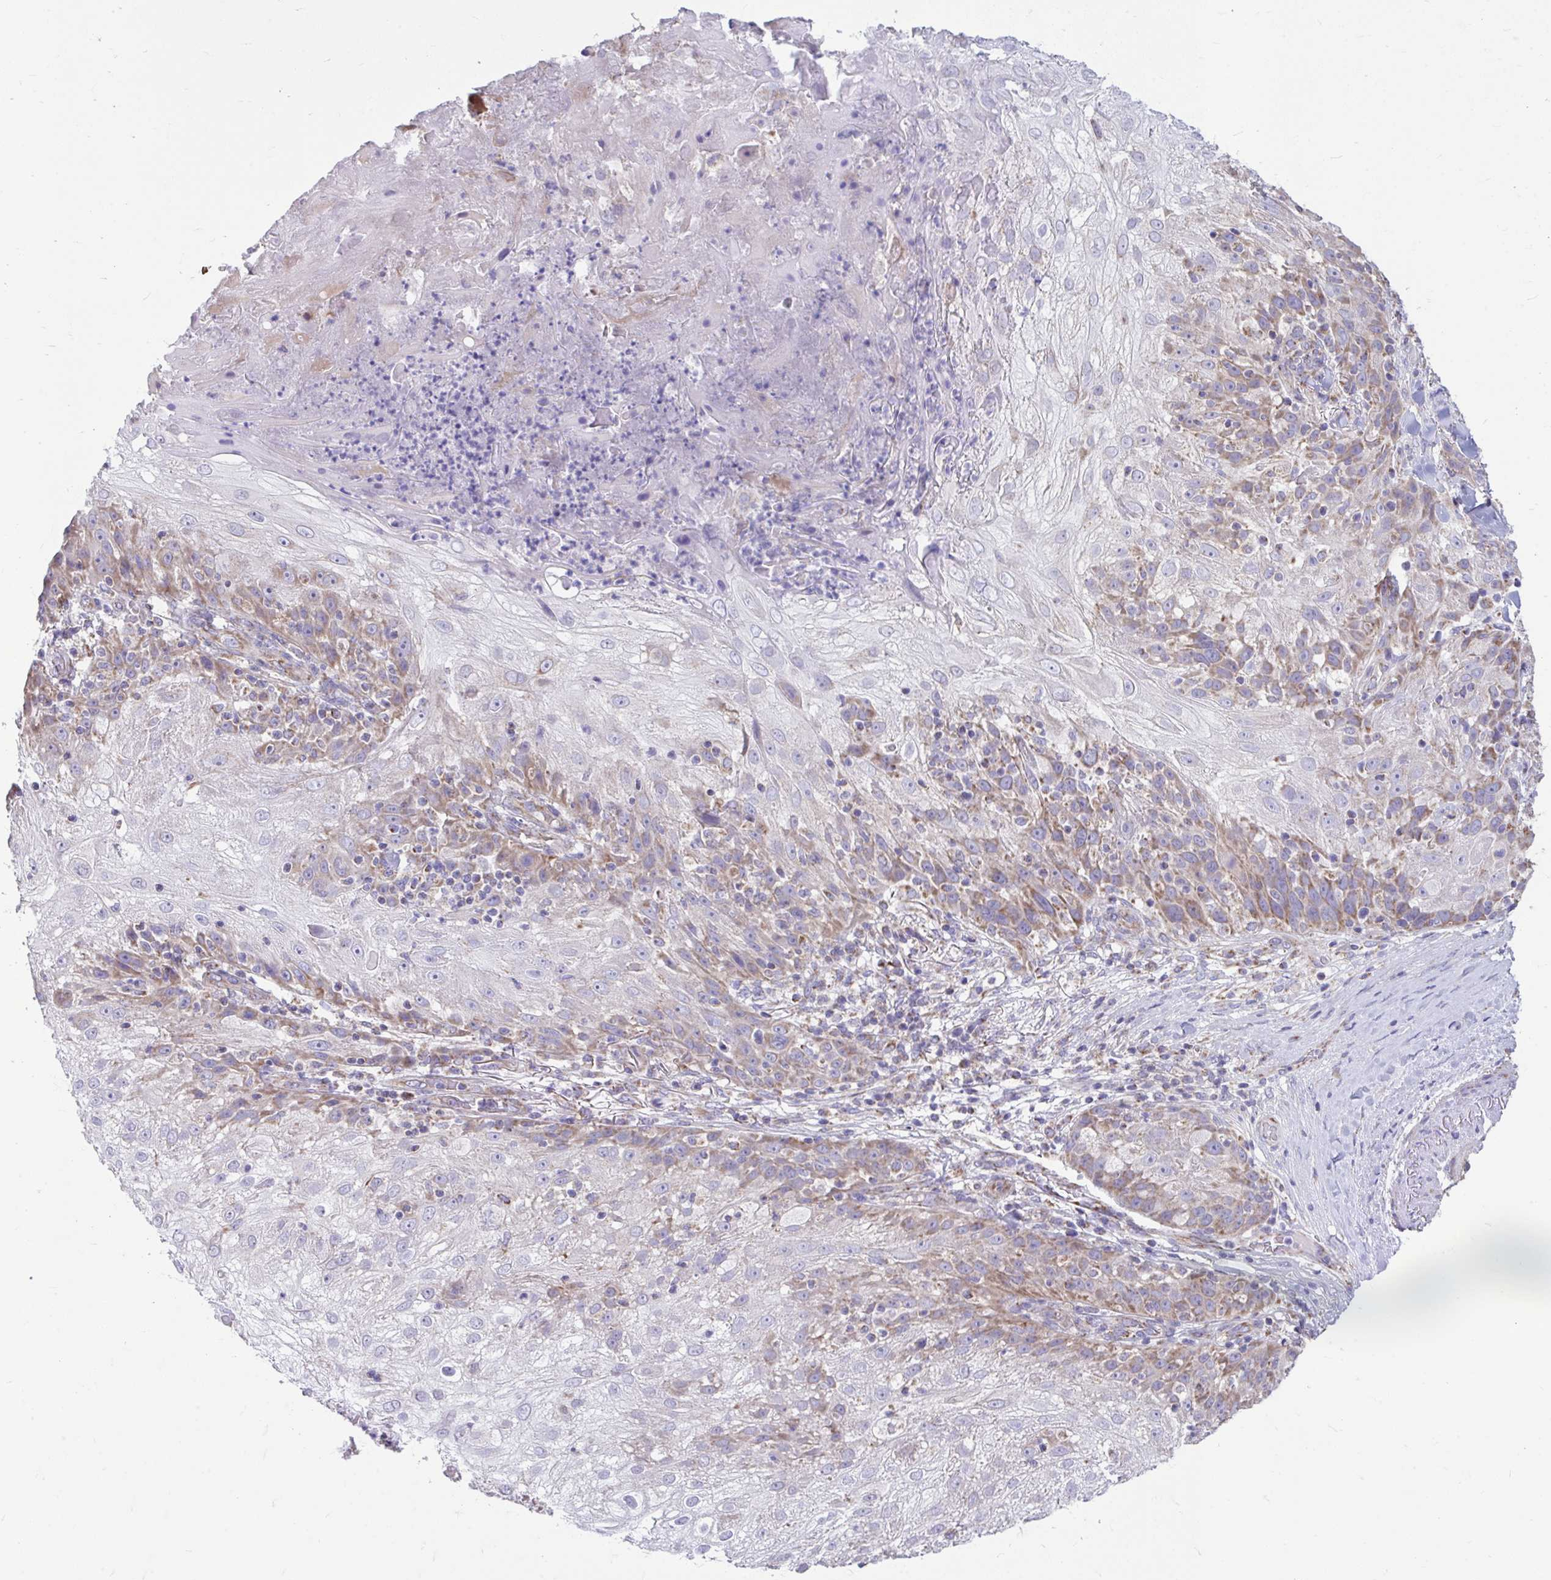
{"staining": {"intensity": "weak", "quantity": "25%-75%", "location": "cytoplasmic/membranous"}, "tissue": "skin cancer", "cell_type": "Tumor cells", "image_type": "cancer", "snomed": [{"axis": "morphology", "description": "Normal tissue, NOS"}, {"axis": "morphology", "description": "Squamous cell carcinoma, NOS"}, {"axis": "topography", "description": "Skin"}], "caption": "Immunohistochemical staining of squamous cell carcinoma (skin) displays weak cytoplasmic/membranous protein expression in approximately 25%-75% of tumor cells.", "gene": "LINGO4", "patient": {"sex": "female", "age": 83}}